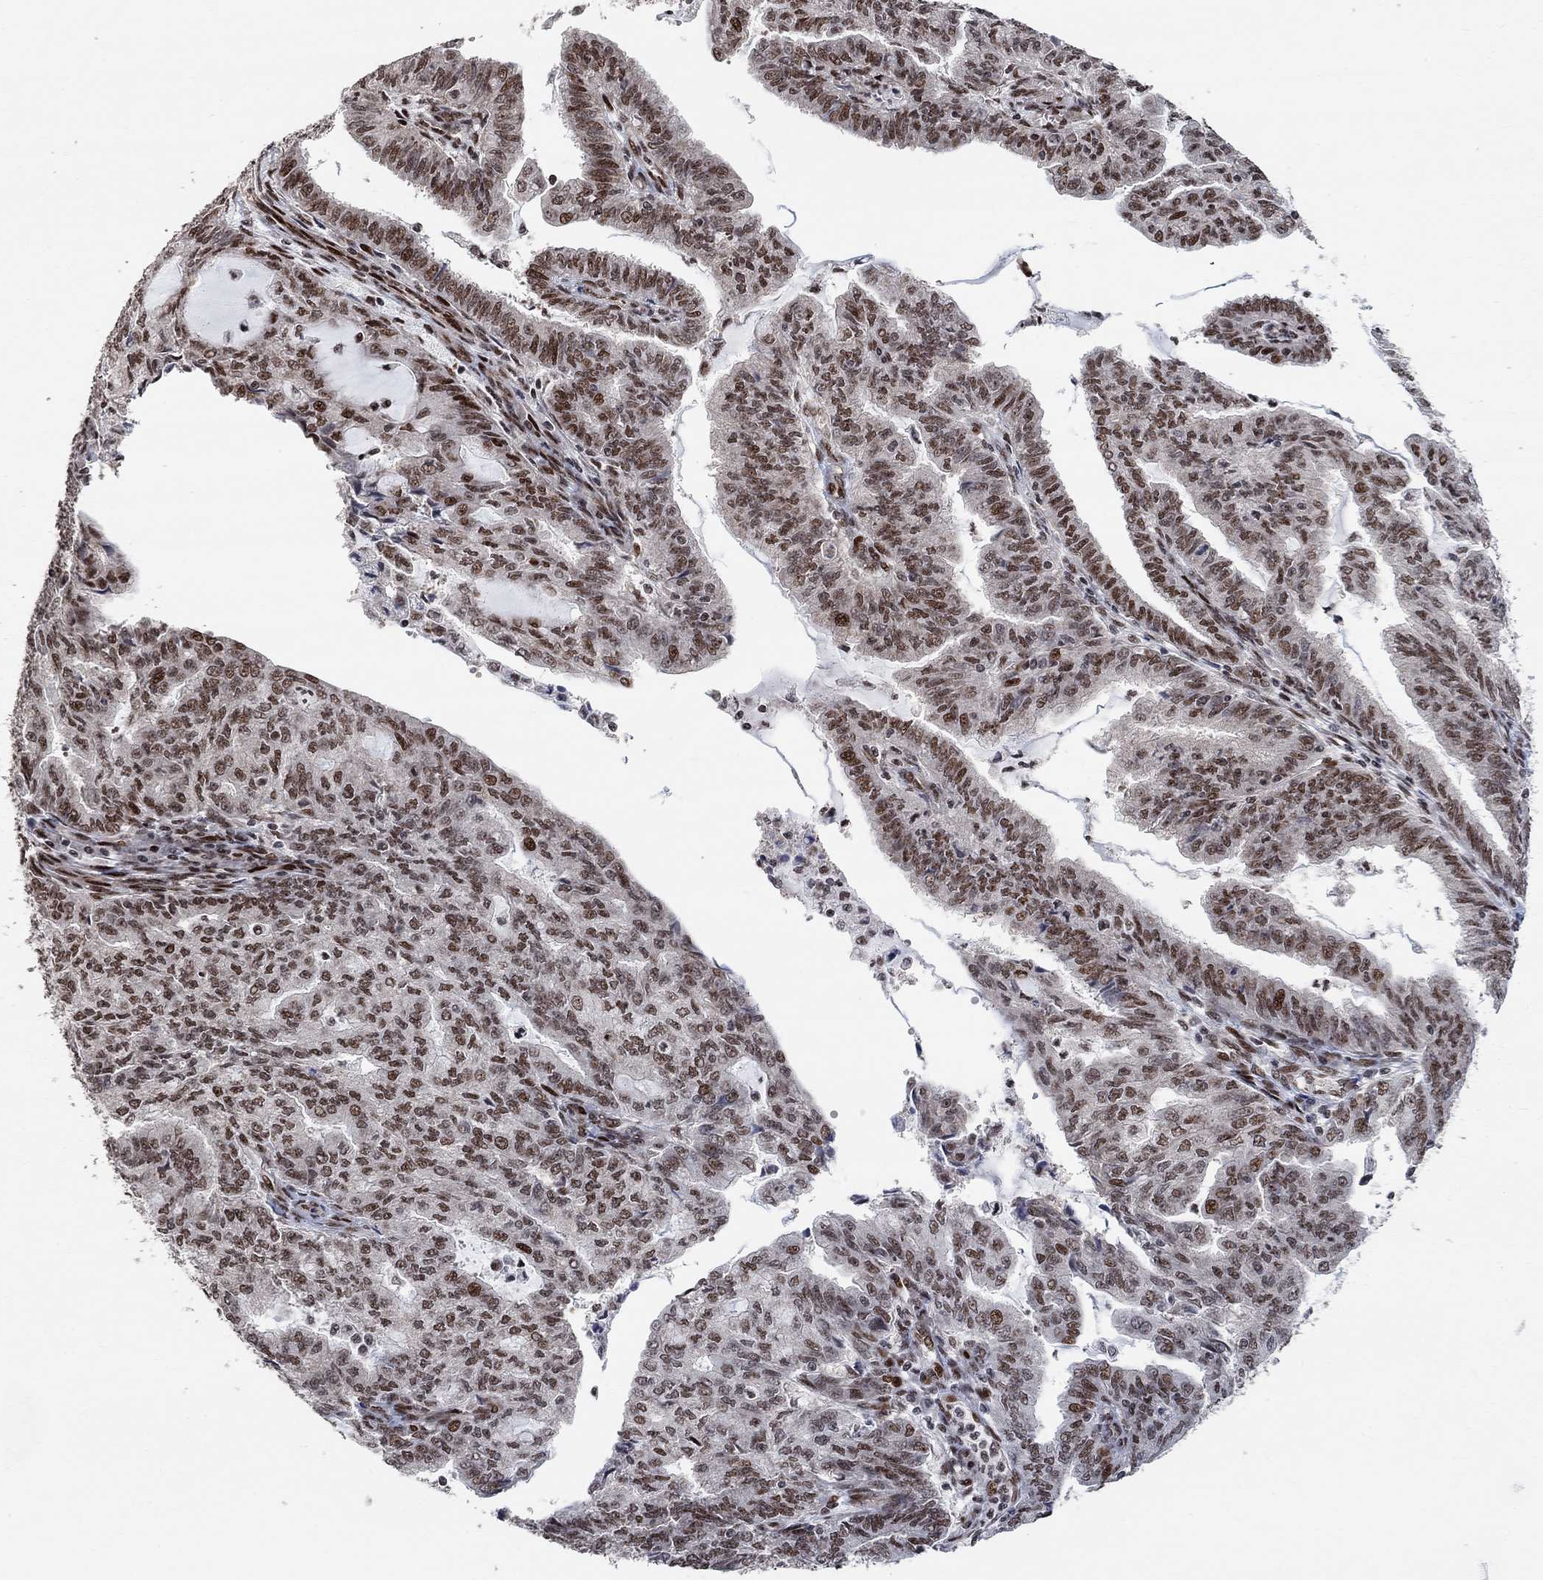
{"staining": {"intensity": "strong", "quantity": ">75%", "location": "nuclear"}, "tissue": "endometrial cancer", "cell_type": "Tumor cells", "image_type": "cancer", "snomed": [{"axis": "morphology", "description": "Adenocarcinoma, NOS"}, {"axis": "topography", "description": "Endometrium"}], "caption": "About >75% of tumor cells in human endometrial cancer (adenocarcinoma) show strong nuclear protein positivity as visualized by brown immunohistochemical staining.", "gene": "E4F1", "patient": {"sex": "female", "age": 82}}